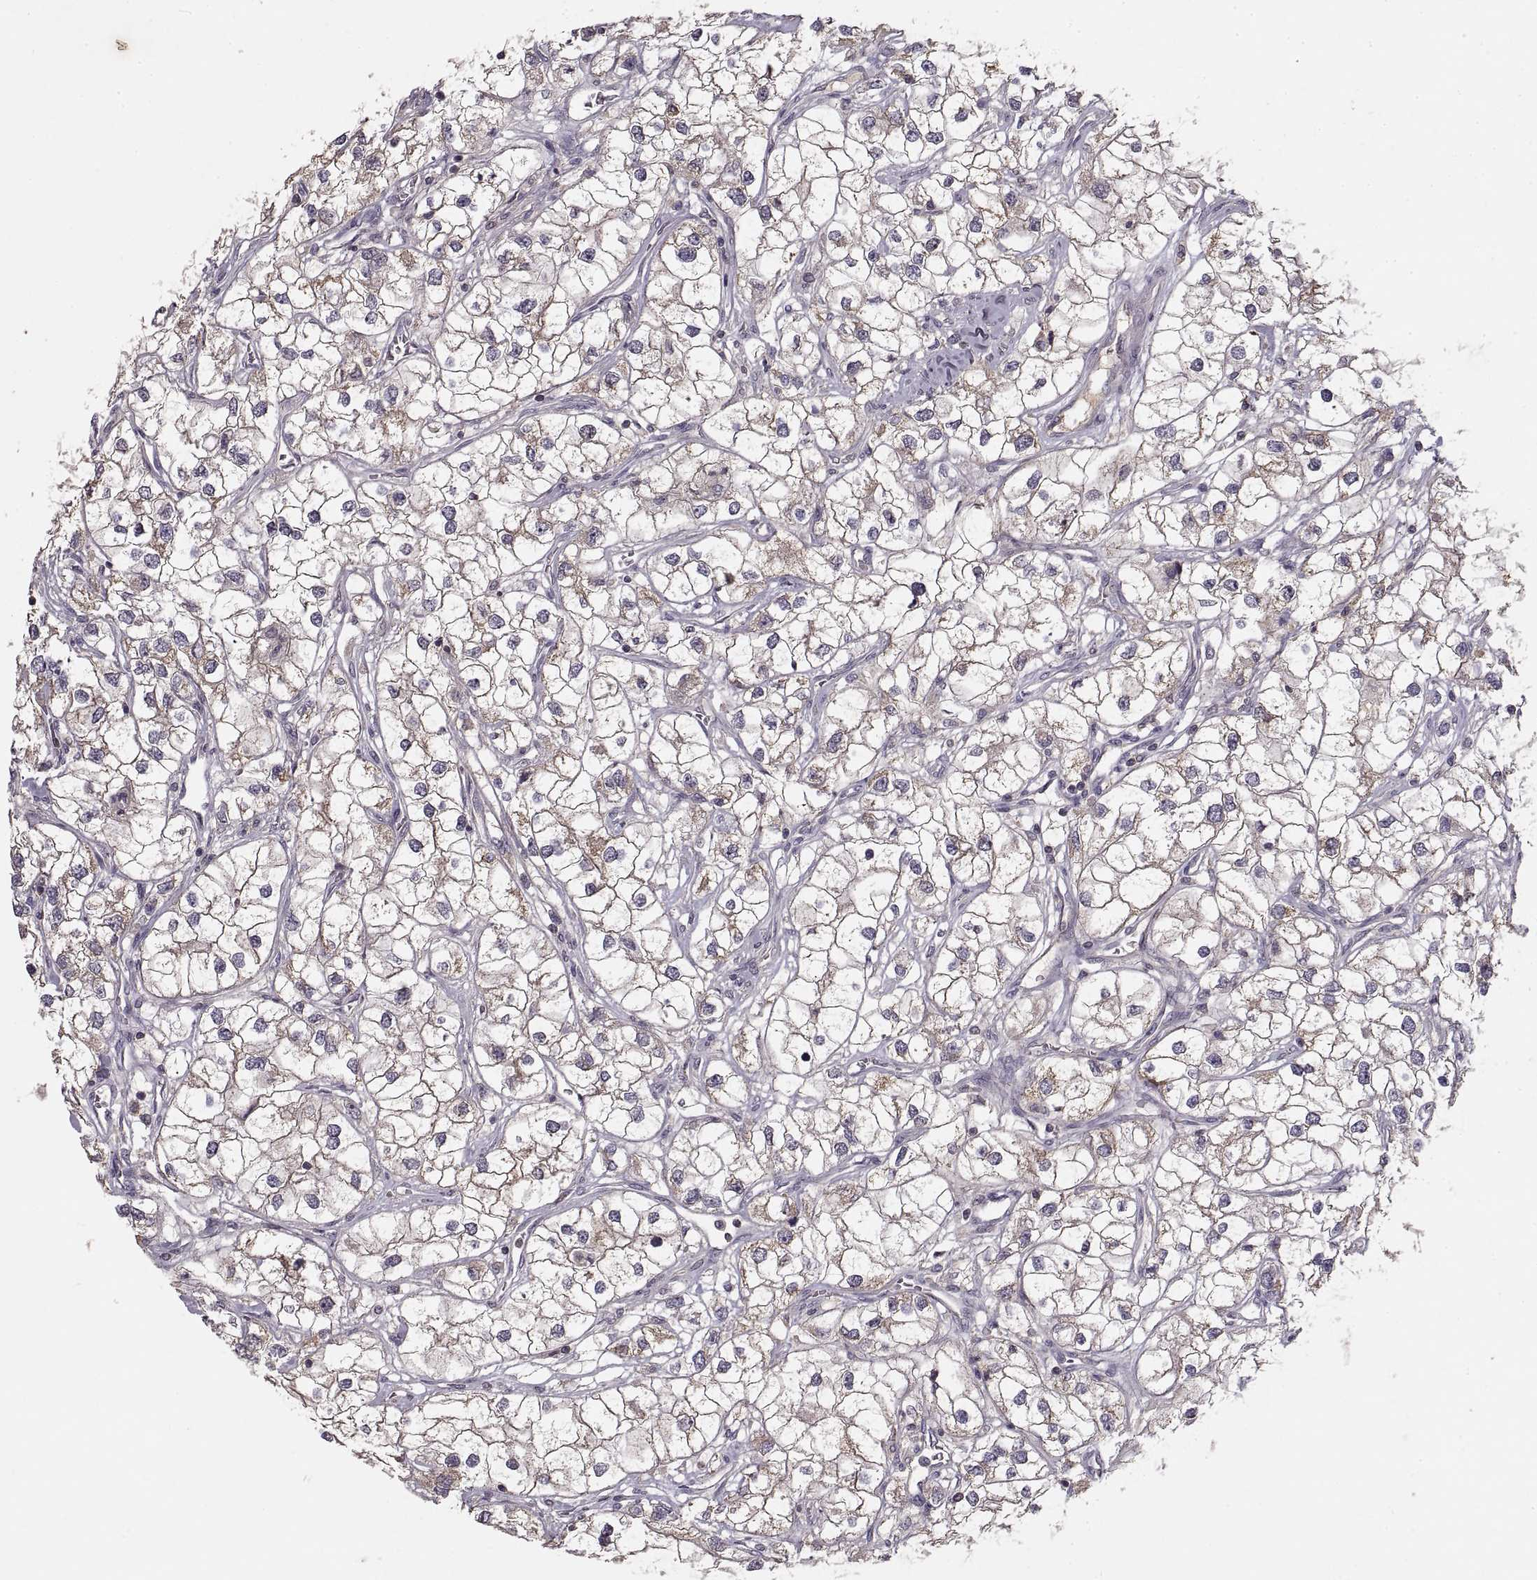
{"staining": {"intensity": "negative", "quantity": "none", "location": "none"}, "tissue": "renal cancer", "cell_type": "Tumor cells", "image_type": "cancer", "snomed": [{"axis": "morphology", "description": "Adenocarcinoma, NOS"}, {"axis": "topography", "description": "Kidney"}], "caption": "IHC of human renal adenocarcinoma exhibits no expression in tumor cells.", "gene": "ADAM11", "patient": {"sex": "male", "age": 59}}